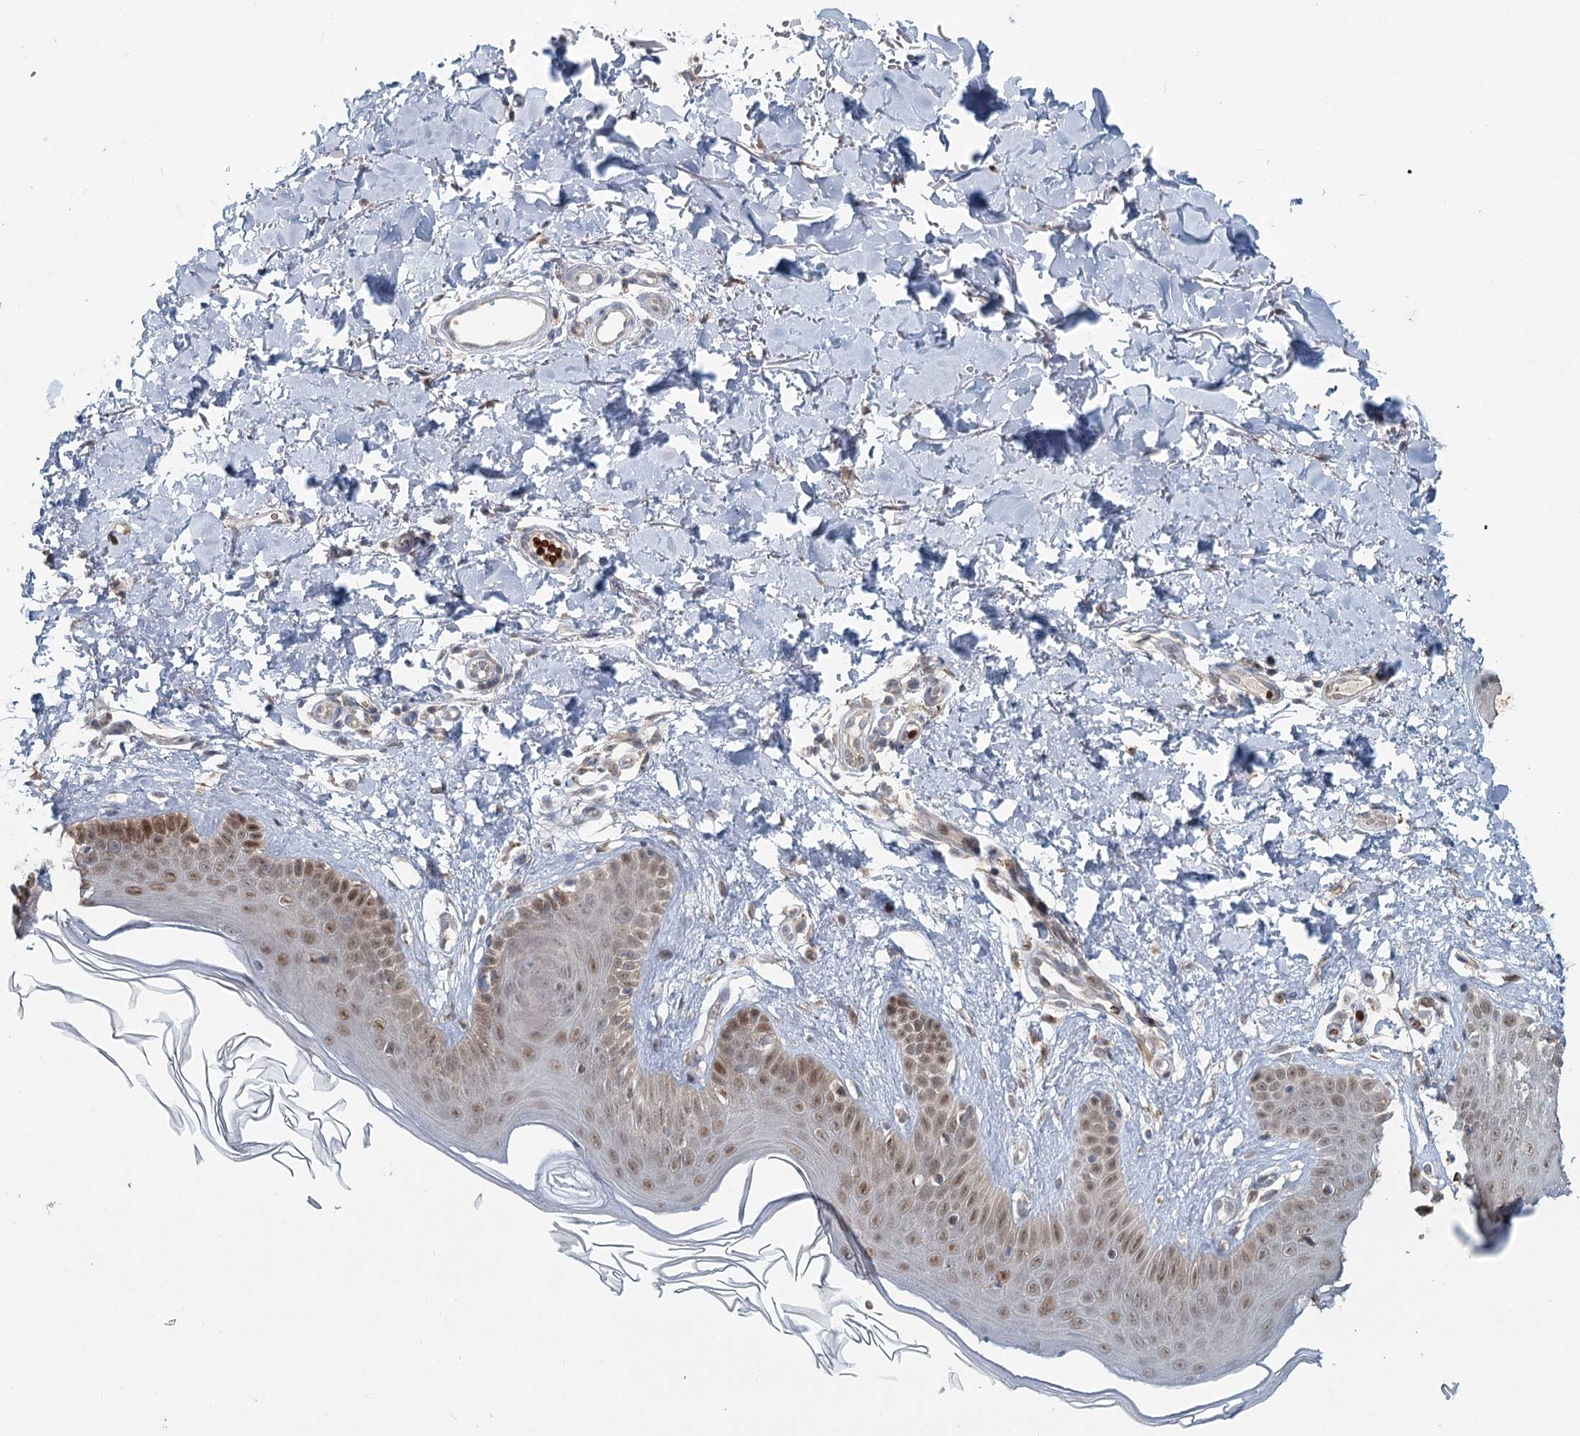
{"staining": {"intensity": "moderate", "quantity": ">75%", "location": "cytoplasmic/membranous,nuclear"}, "tissue": "skin", "cell_type": "Fibroblasts", "image_type": "normal", "snomed": [{"axis": "morphology", "description": "Normal tissue, NOS"}, {"axis": "topography", "description": "Skin"}], "caption": "Fibroblasts display medium levels of moderate cytoplasmic/membranous,nuclear expression in approximately >75% of cells in normal skin. The protein of interest is stained brown, and the nuclei are stained in blue (DAB (3,3'-diaminobenzidine) IHC with brightfield microscopy, high magnification).", "gene": "ADK", "patient": {"sex": "male", "age": 52}}